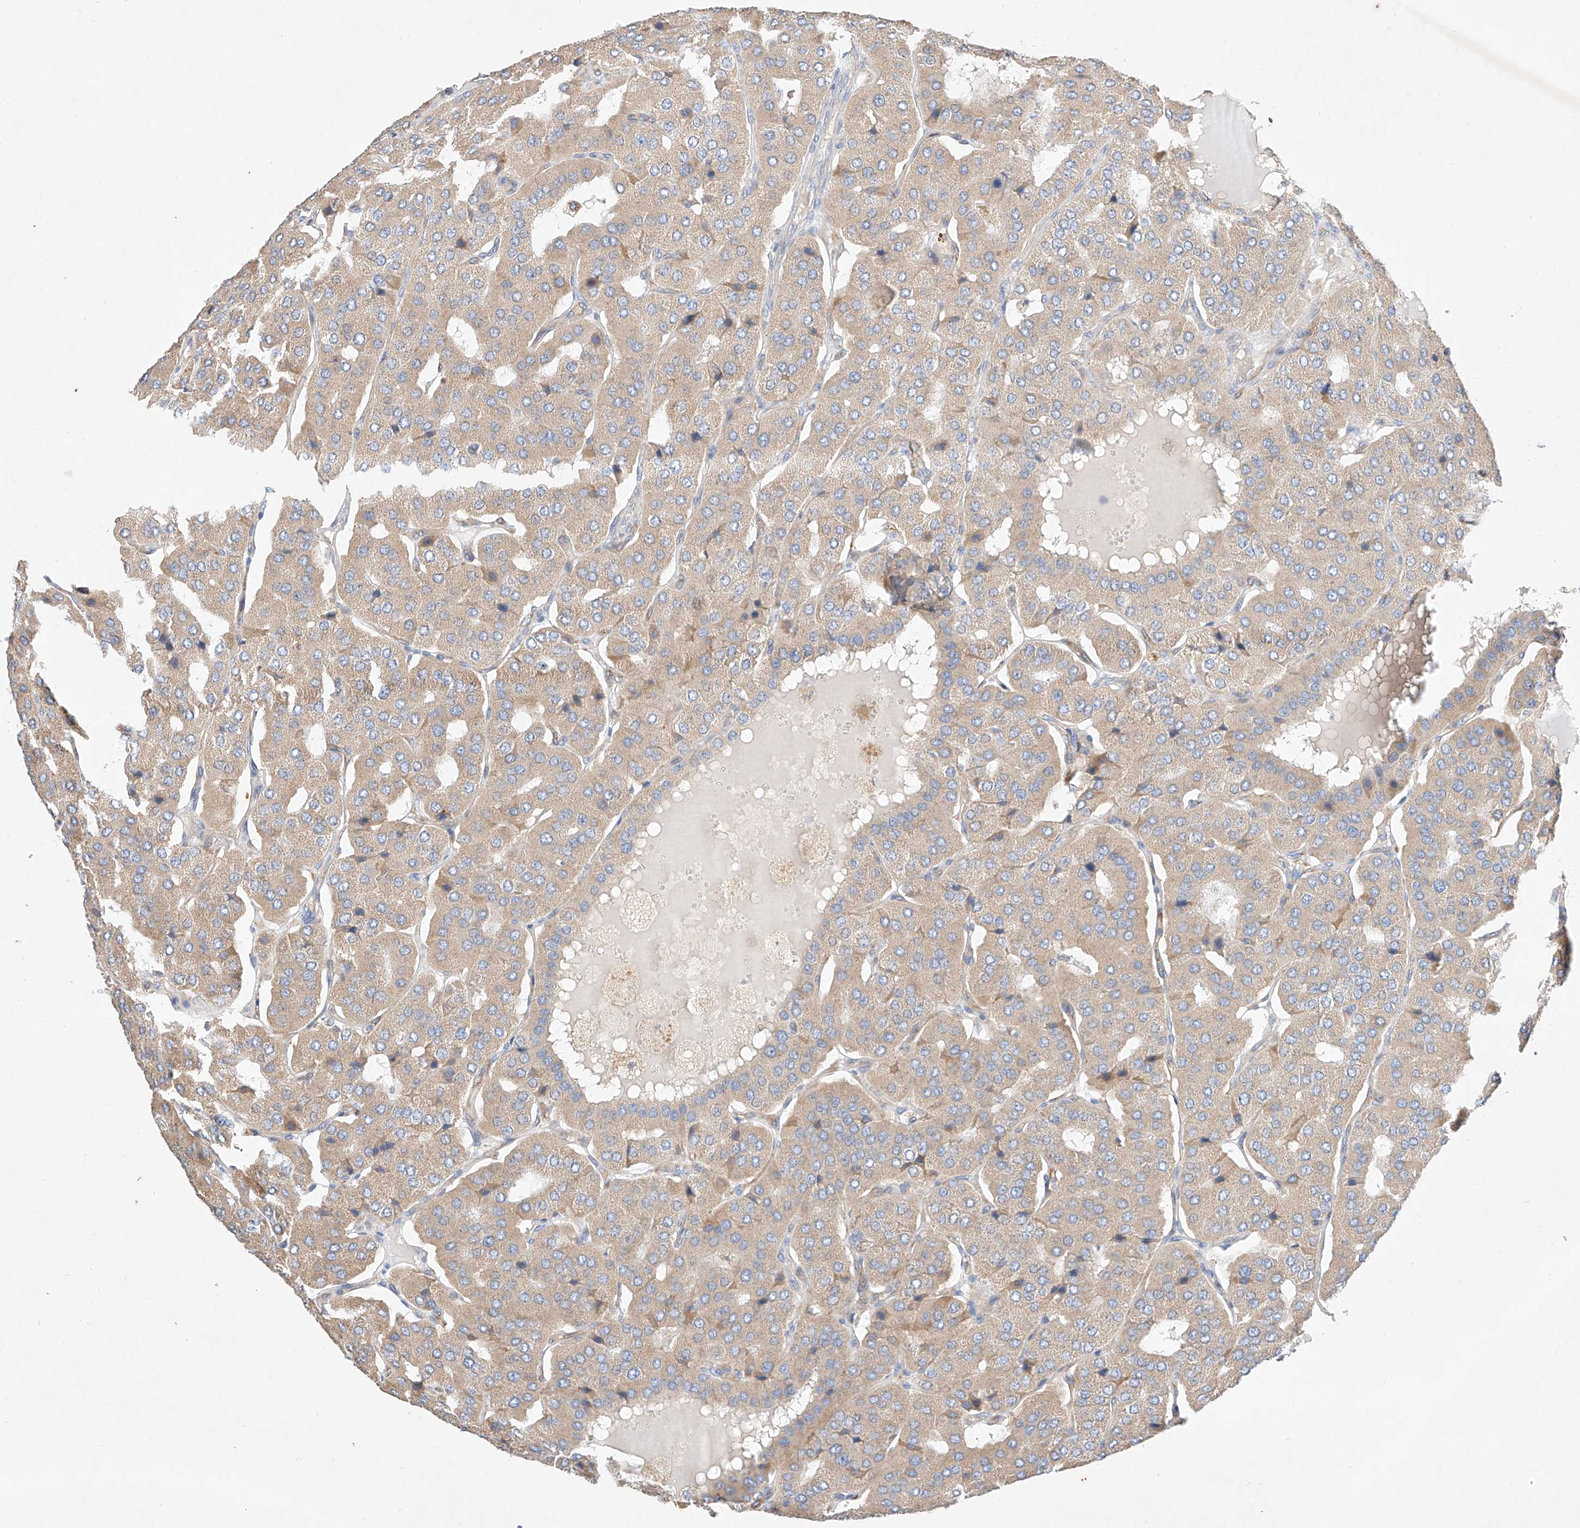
{"staining": {"intensity": "weak", "quantity": ">75%", "location": "cytoplasmic/membranous"}, "tissue": "parathyroid gland", "cell_type": "Glandular cells", "image_type": "normal", "snomed": [{"axis": "morphology", "description": "Normal tissue, NOS"}, {"axis": "morphology", "description": "Adenoma, NOS"}, {"axis": "topography", "description": "Parathyroid gland"}], "caption": "This micrograph exhibits immunohistochemistry (IHC) staining of benign human parathyroid gland, with low weak cytoplasmic/membranous positivity in approximately >75% of glandular cells.", "gene": "C6orf118", "patient": {"sex": "female", "age": 86}}